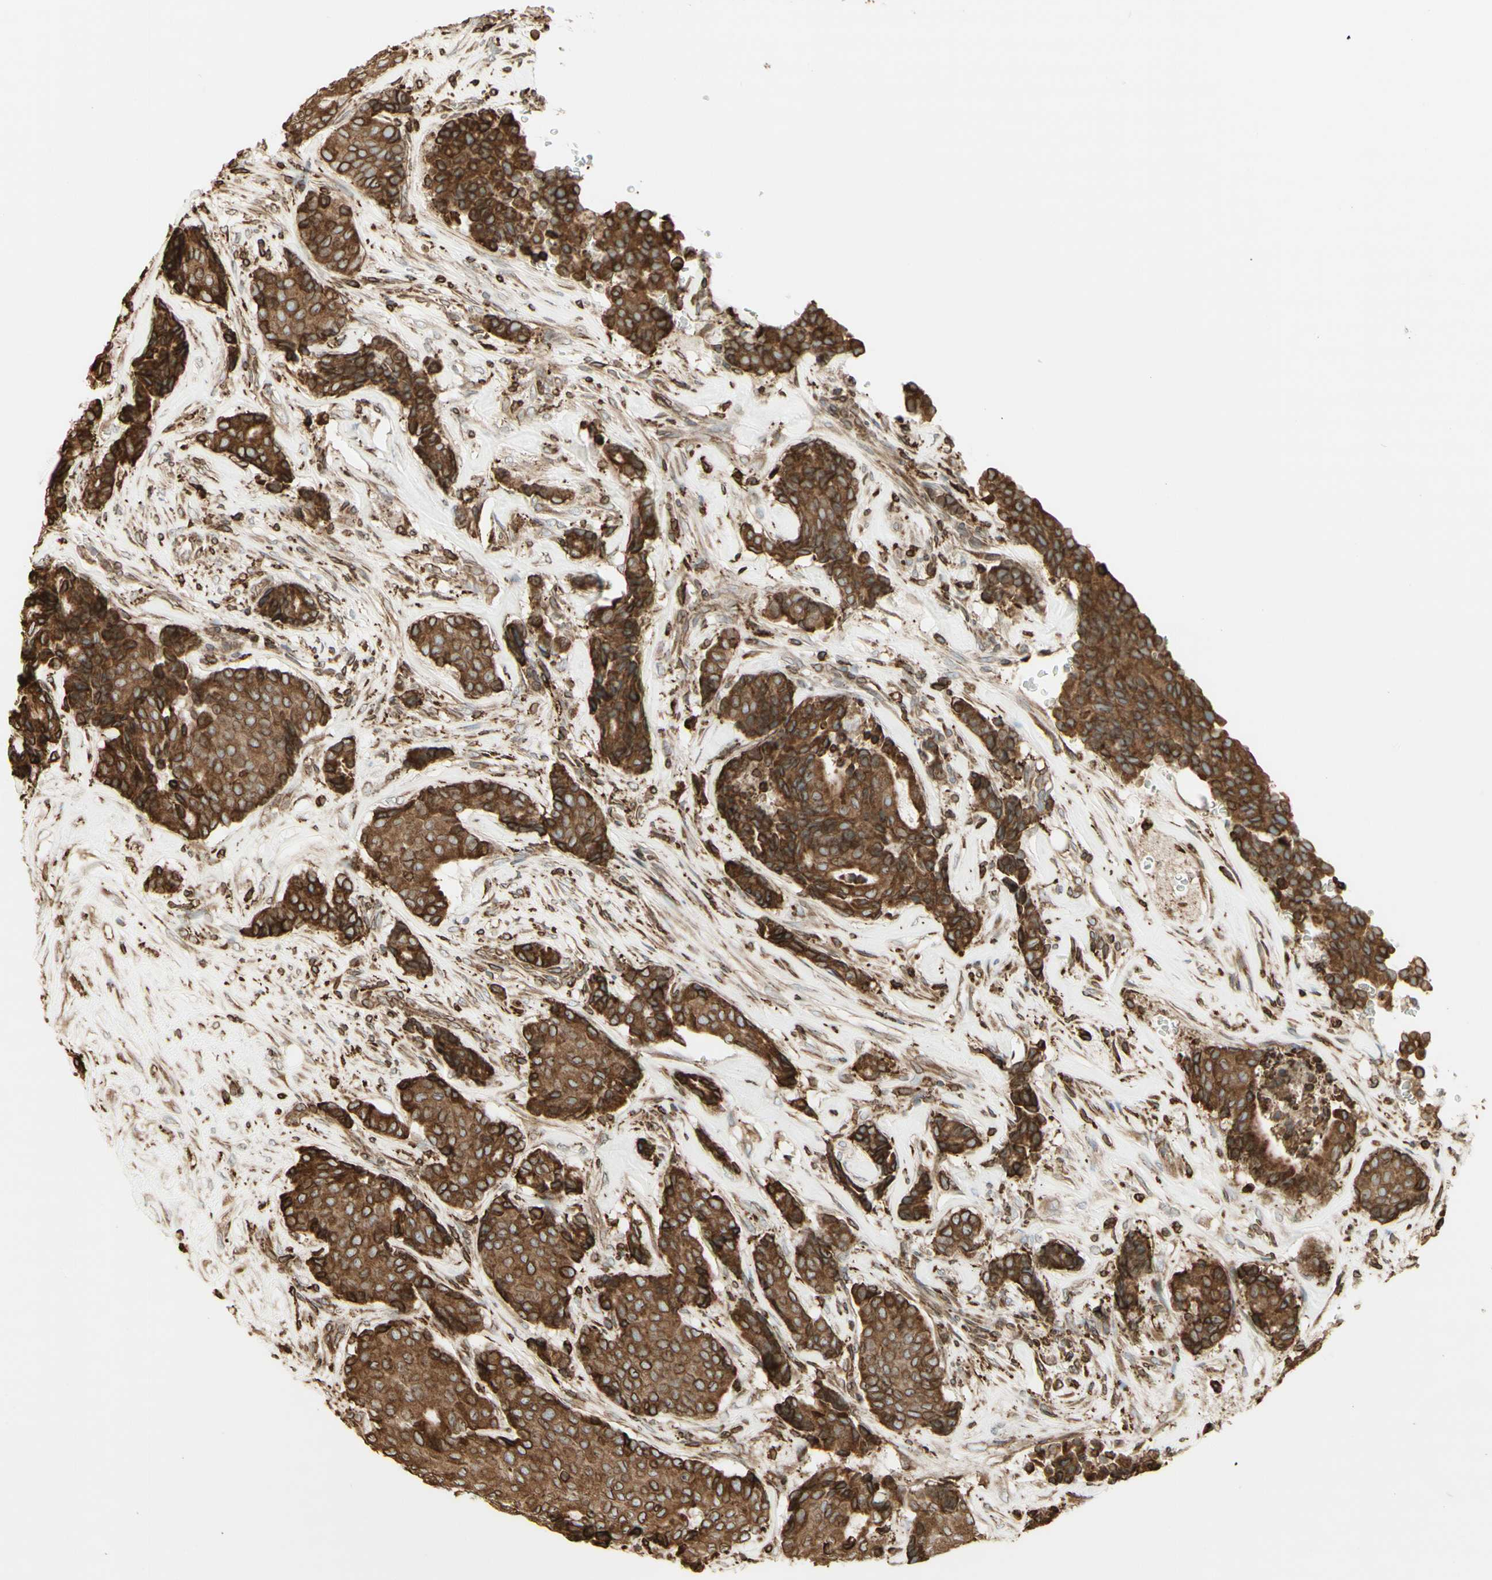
{"staining": {"intensity": "moderate", "quantity": ">75%", "location": "cytoplasmic/membranous"}, "tissue": "breast cancer", "cell_type": "Tumor cells", "image_type": "cancer", "snomed": [{"axis": "morphology", "description": "Duct carcinoma"}, {"axis": "topography", "description": "Breast"}], "caption": "Intraductal carcinoma (breast) stained with DAB (3,3'-diaminobenzidine) immunohistochemistry (IHC) shows medium levels of moderate cytoplasmic/membranous expression in approximately >75% of tumor cells. (Brightfield microscopy of DAB IHC at high magnification).", "gene": "CANX", "patient": {"sex": "female", "age": 75}}